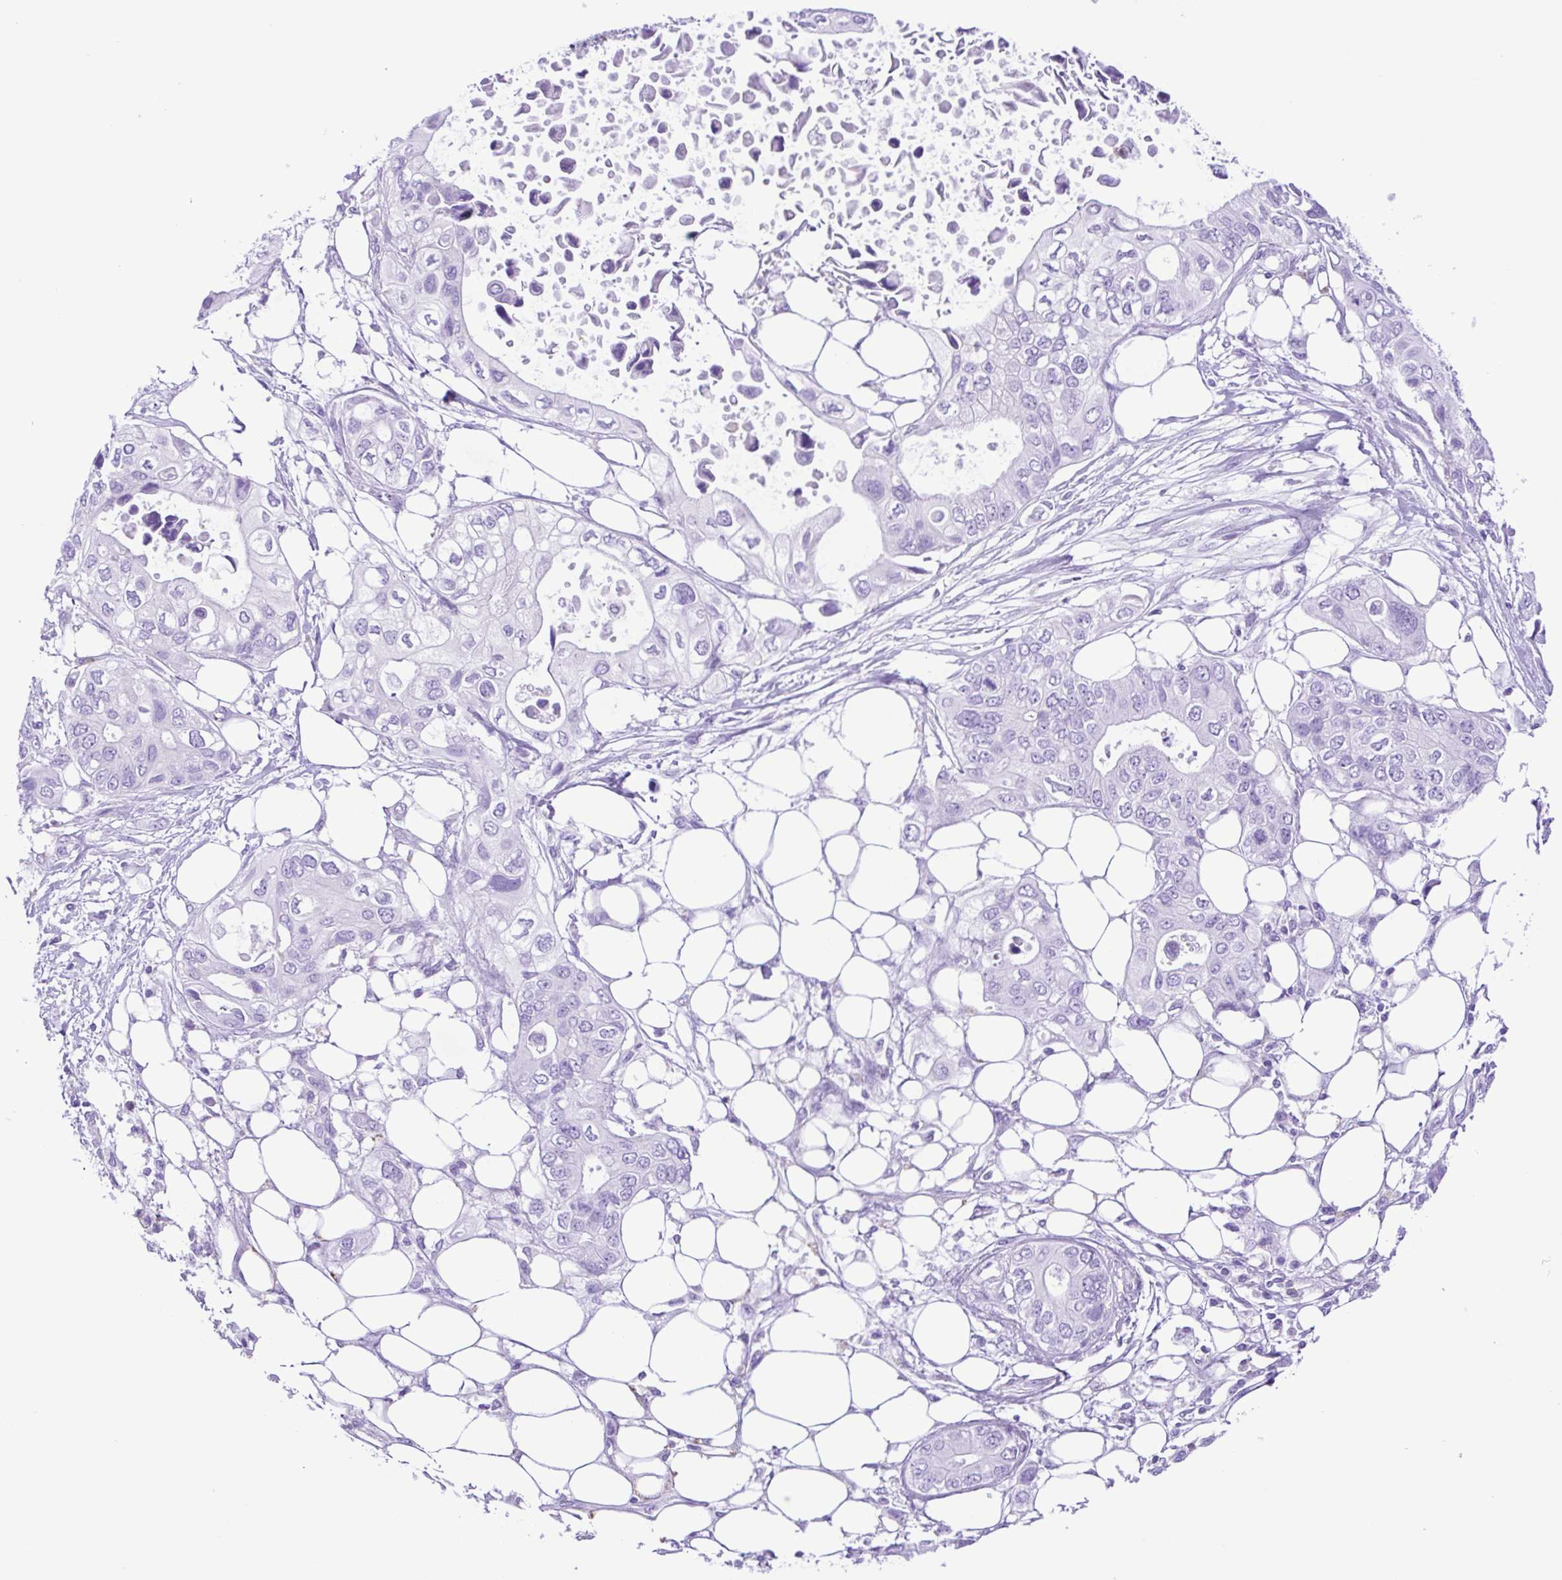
{"staining": {"intensity": "negative", "quantity": "none", "location": "none"}, "tissue": "pancreatic cancer", "cell_type": "Tumor cells", "image_type": "cancer", "snomed": [{"axis": "morphology", "description": "Adenocarcinoma, NOS"}, {"axis": "topography", "description": "Pancreas"}], "caption": "Histopathology image shows no significant protein positivity in tumor cells of pancreatic cancer.", "gene": "SYT1", "patient": {"sex": "female", "age": 63}}